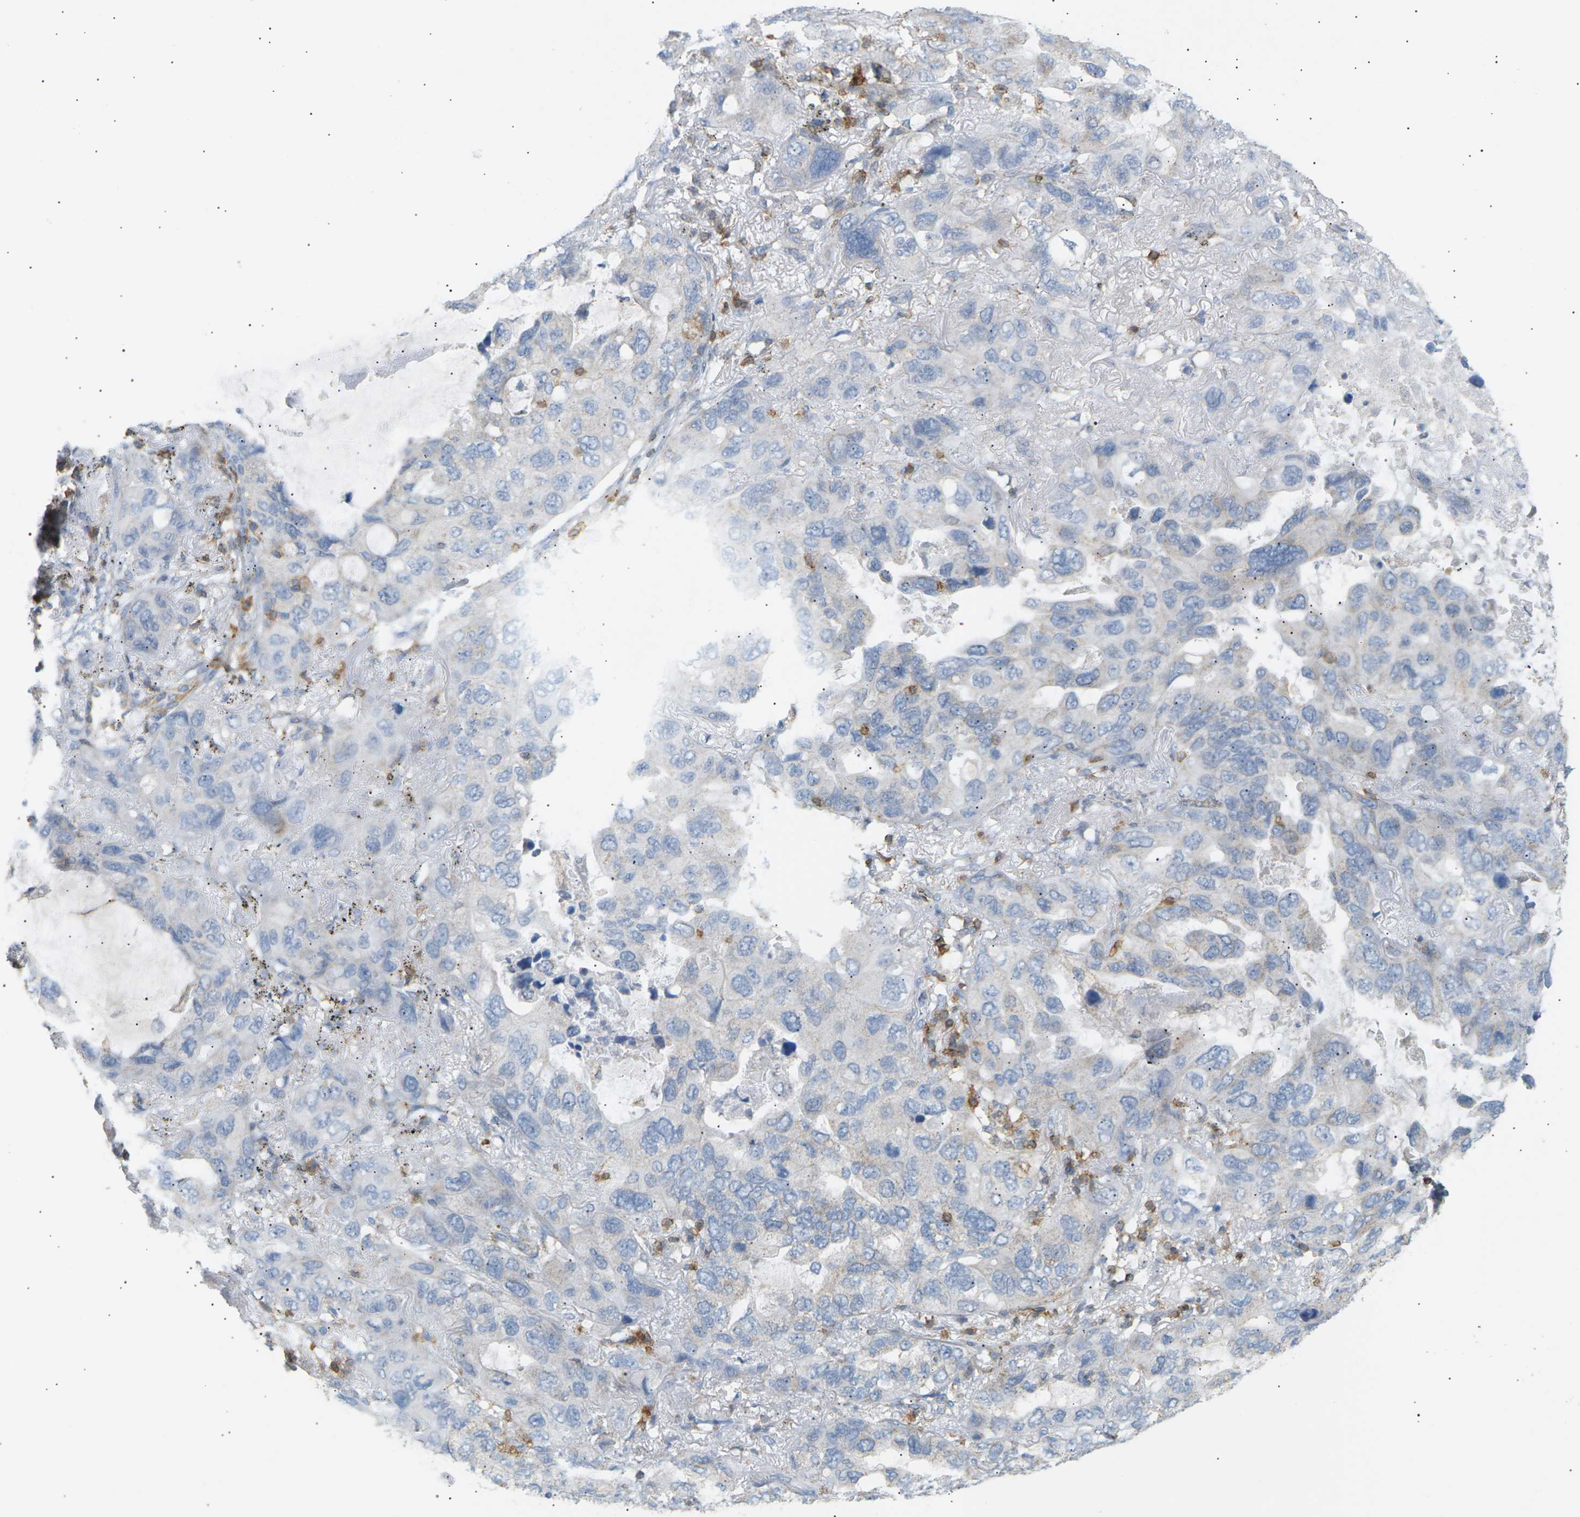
{"staining": {"intensity": "negative", "quantity": "none", "location": "none"}, "tissue": "lung cancer", "cell_type": "Tumor cells", "image_type": "cancer", "snomed": [{"axis": "morphology", "description": "Squamous cell carcinoma, NOS"}, {"axis": "topography", "description": "Lung"}], "caption": "The immunohistochemistry micrograph has no significant expression in tumor cells of lung squamous cell carcinoma tissue.", "gene": "LIME1", "patient": {"sex": "female", "age": 73}}